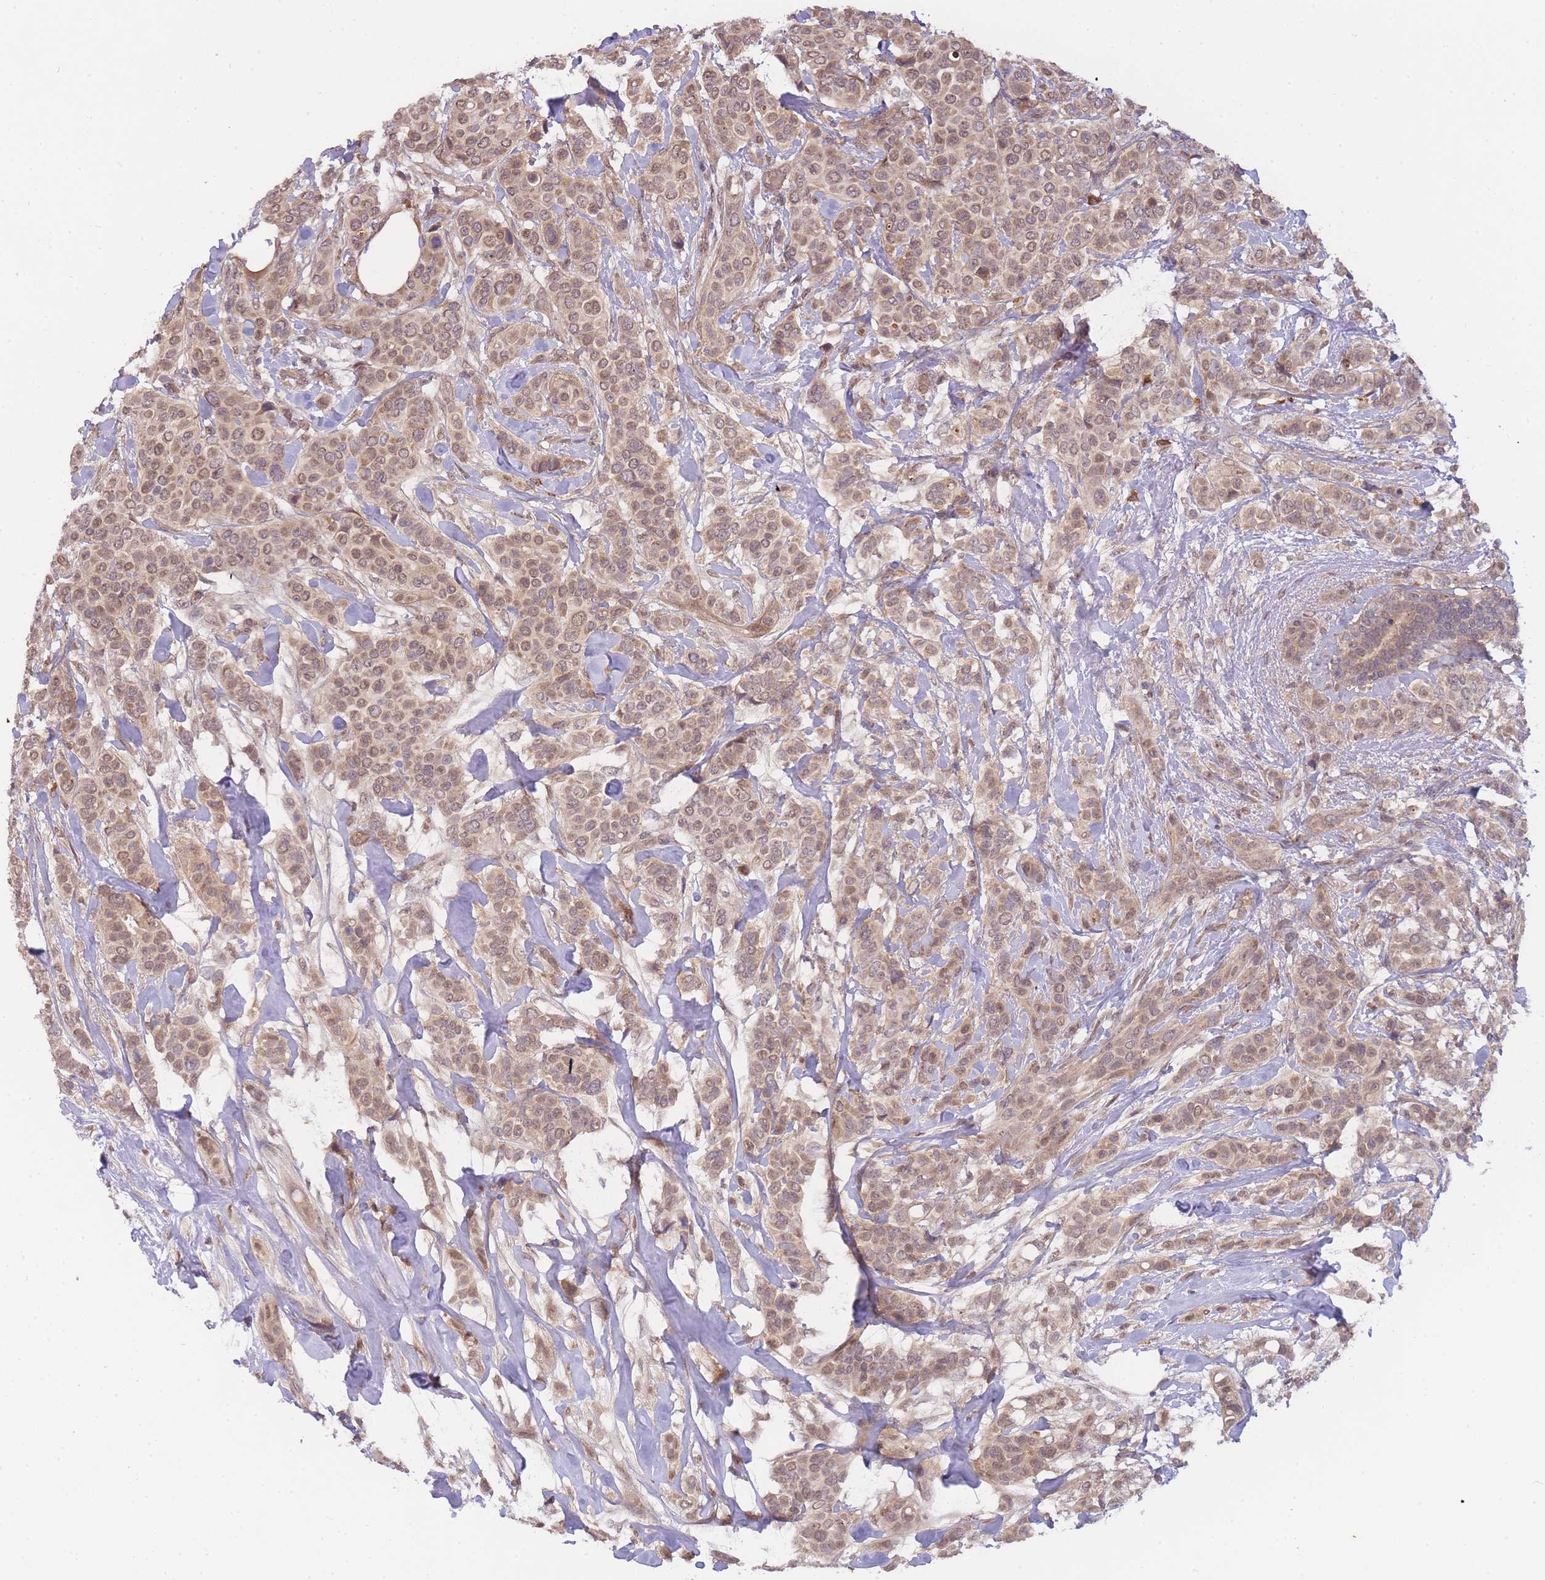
{"staining": {"intensity": "moderate", "quantity": ">75%", "location": "cytoplasmic/membranous,nuclear"}, "tissue": "breast cancer", "cell_type": "Tumor cells", "image_type": "cancer", "snomed": [{"axis": "morphology", "description": "Lobular carcinoma"}, {"axis": "topography", "description": "Breast"}], "caption": "An IHC photomicrograph of neoplastic tissue is shown. Protein staining in brown highlights moderate cytoplasmic/membranous and nuclear positivity in breast cancer (lobular carcinoma) within tumor cells.", "gene": "SMC6", "patient": {"sex": "female", "age": 51}}